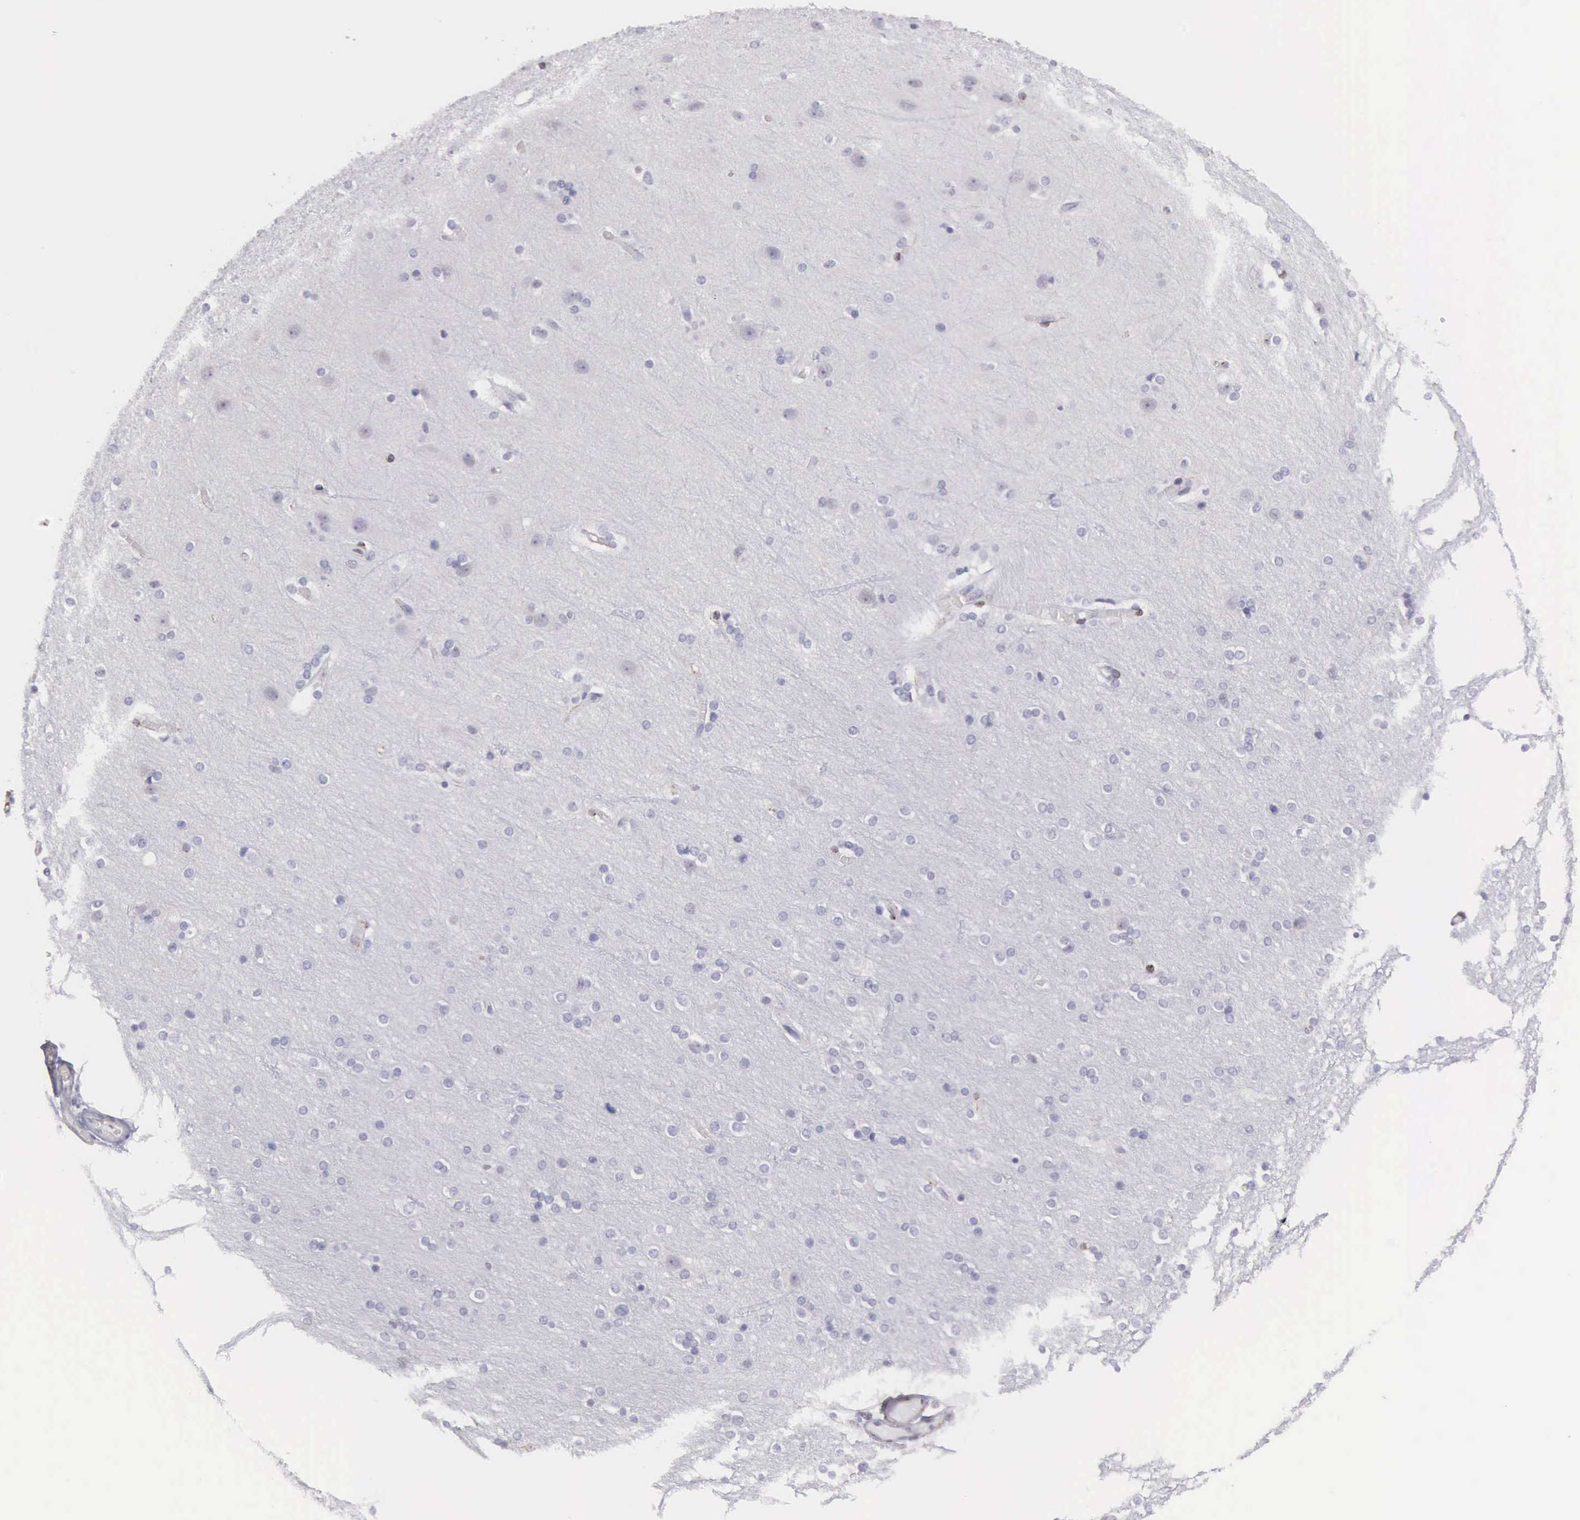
{"staining": {"intensity": "weak", "quantity": ">75%", "location": "nuclear"}, "tissue": "cerebral cortex", "cell_type": "Endothelial cells", "image_type": "normal", "snomed": [{"axis": "morphology", "description": "Normal tissue, NOS"}, {"axis": "topography", "description": "Cerebral cortex"}], "caption": "Immunohistochemistry (DAB (3,3'-diaminobenzidine)) staining of benign human cerebral cortex demonstrates weak nuclear protein positivity in about >75% of endothelial cells.", "gene": "ETV6", "patient": {"sex": "female", "age": 54}}